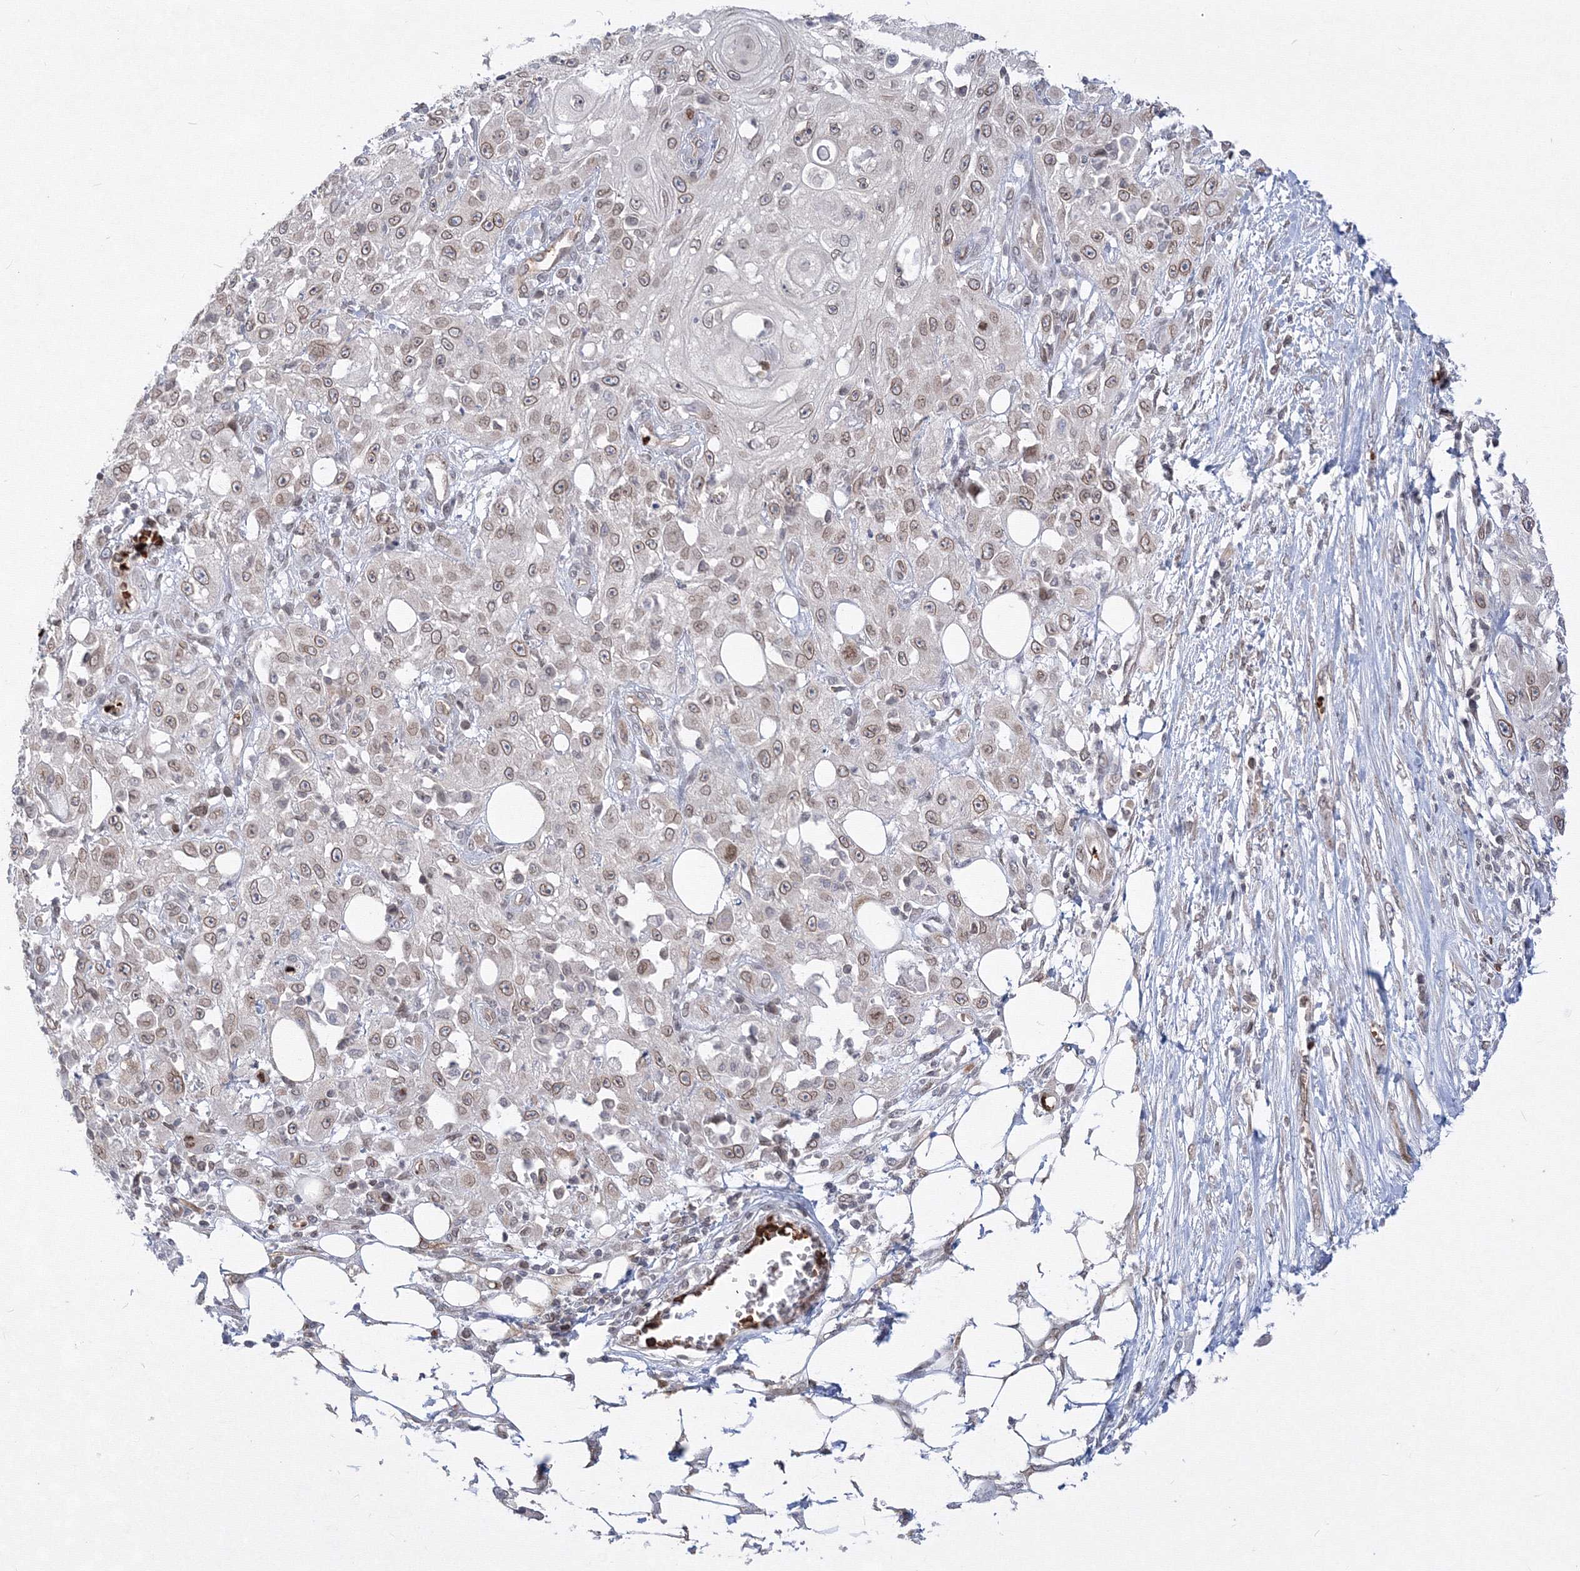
{"staining": {"intensity": "weak", "quantity": "25%-75%", "location": "cytoplasmic/membranous,nuclear"}, "tissue": "skin cancer", "cell_type": "Tumor cells", "image_type": "cancer", "snomed": [{"axis": "morphology", "description": "Squamous cell carcinoma, NOS"}, {"axis": "morphology", "description": "Squamous cell carcinoma, metastatic, NOS"}, {"axis": "topography", "description": "Skin"}, {"axis": "topography", "description": "Lymph node"}], "caption": "This is an image of IHC staining of skin cancer, which shows weak staining in the cytoplasmic/membranous and nuclear of tumor cells.", "gene": "DNAJB2", "patient": {"sex": "male", "age": 75}}